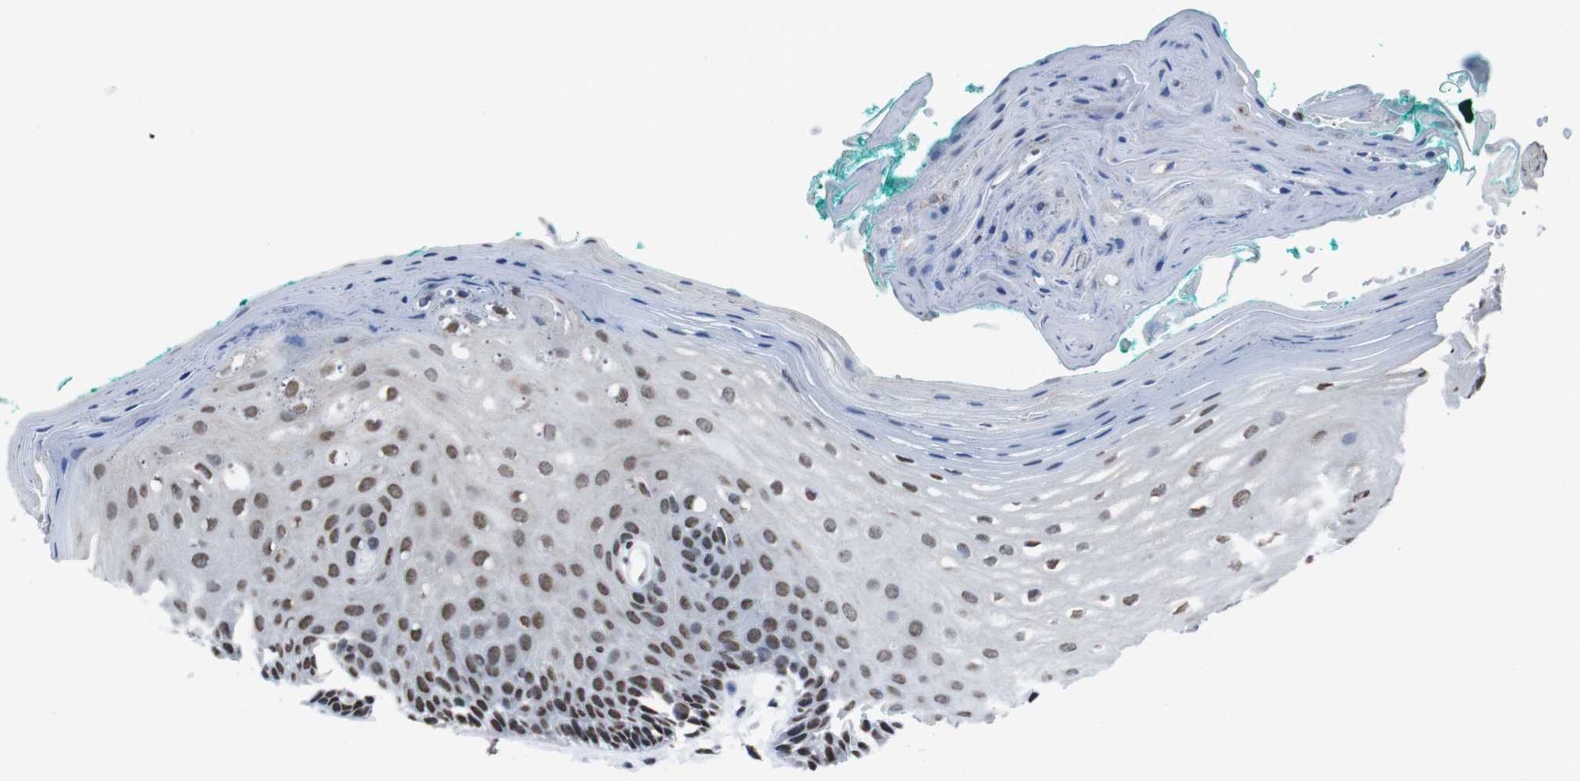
{"staining": {"intensity": "moderate", "quantity": ">75%", "location": "nuclear"}, "tissue": "oral mucosa", "cell_type": "Squamous epithelial cells", "image_type": "normal", "snomed": [{"axis": "morphology", "description": "Normal tissue, NOS"}, {"axis": "topography", "description": "Skeletal muscle"}, {"axis": "topography", "description": "Oral tissue"}, {"axis": "topography", "description": "Peripheral nerve tissue"}], "caption": "IHC of unremarkable human oral mucosa shows medium levels of moderate nuclear positivity in about >75% of squamous epithelial cells. (Stains: DAB in brown, nuclei in blue, Microscopy: brightfield microscopy at high magnification).", "gene": "PIP4P2", "patient": {"sex": "female", "age": 84}}